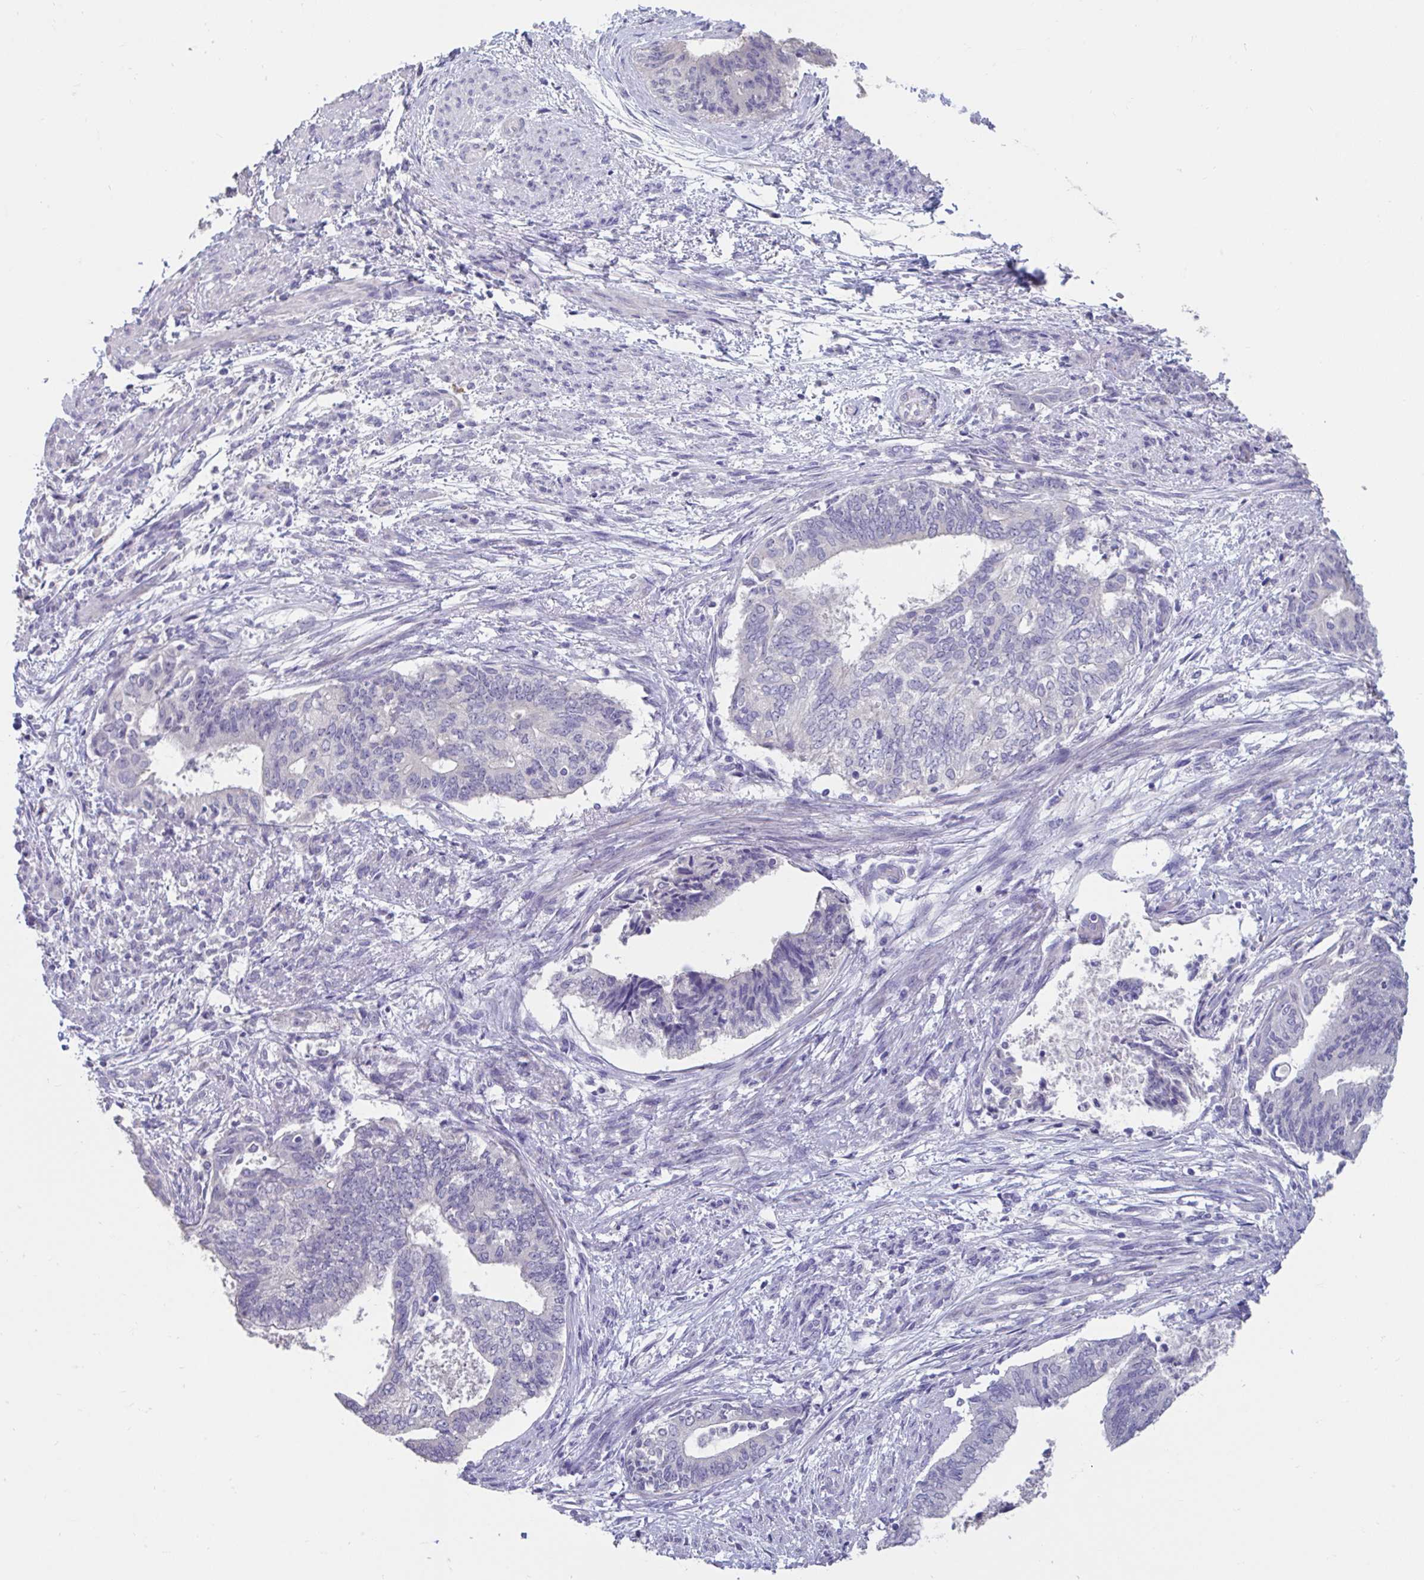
{"staining": {"intensity": "negative", "quantity": "none", "location": "none"}, "tissue": "endometrial cancer", "cell_type": "Tumor cells", "image_type": "cancer", "snomed": [{"axis": "morphology", "description": "Adenocarcinoma, NOS"}, {"axis": "topography", "description": "Endometrium"}], "caption": "A high-resolution micrograph shows immunohistochemistry staining of adenocarcinoma (endometrial), which exhibits no significant expression in tumor cells.", "gene": "GPR162", "patient": {"sex": "female", "age": 65}}